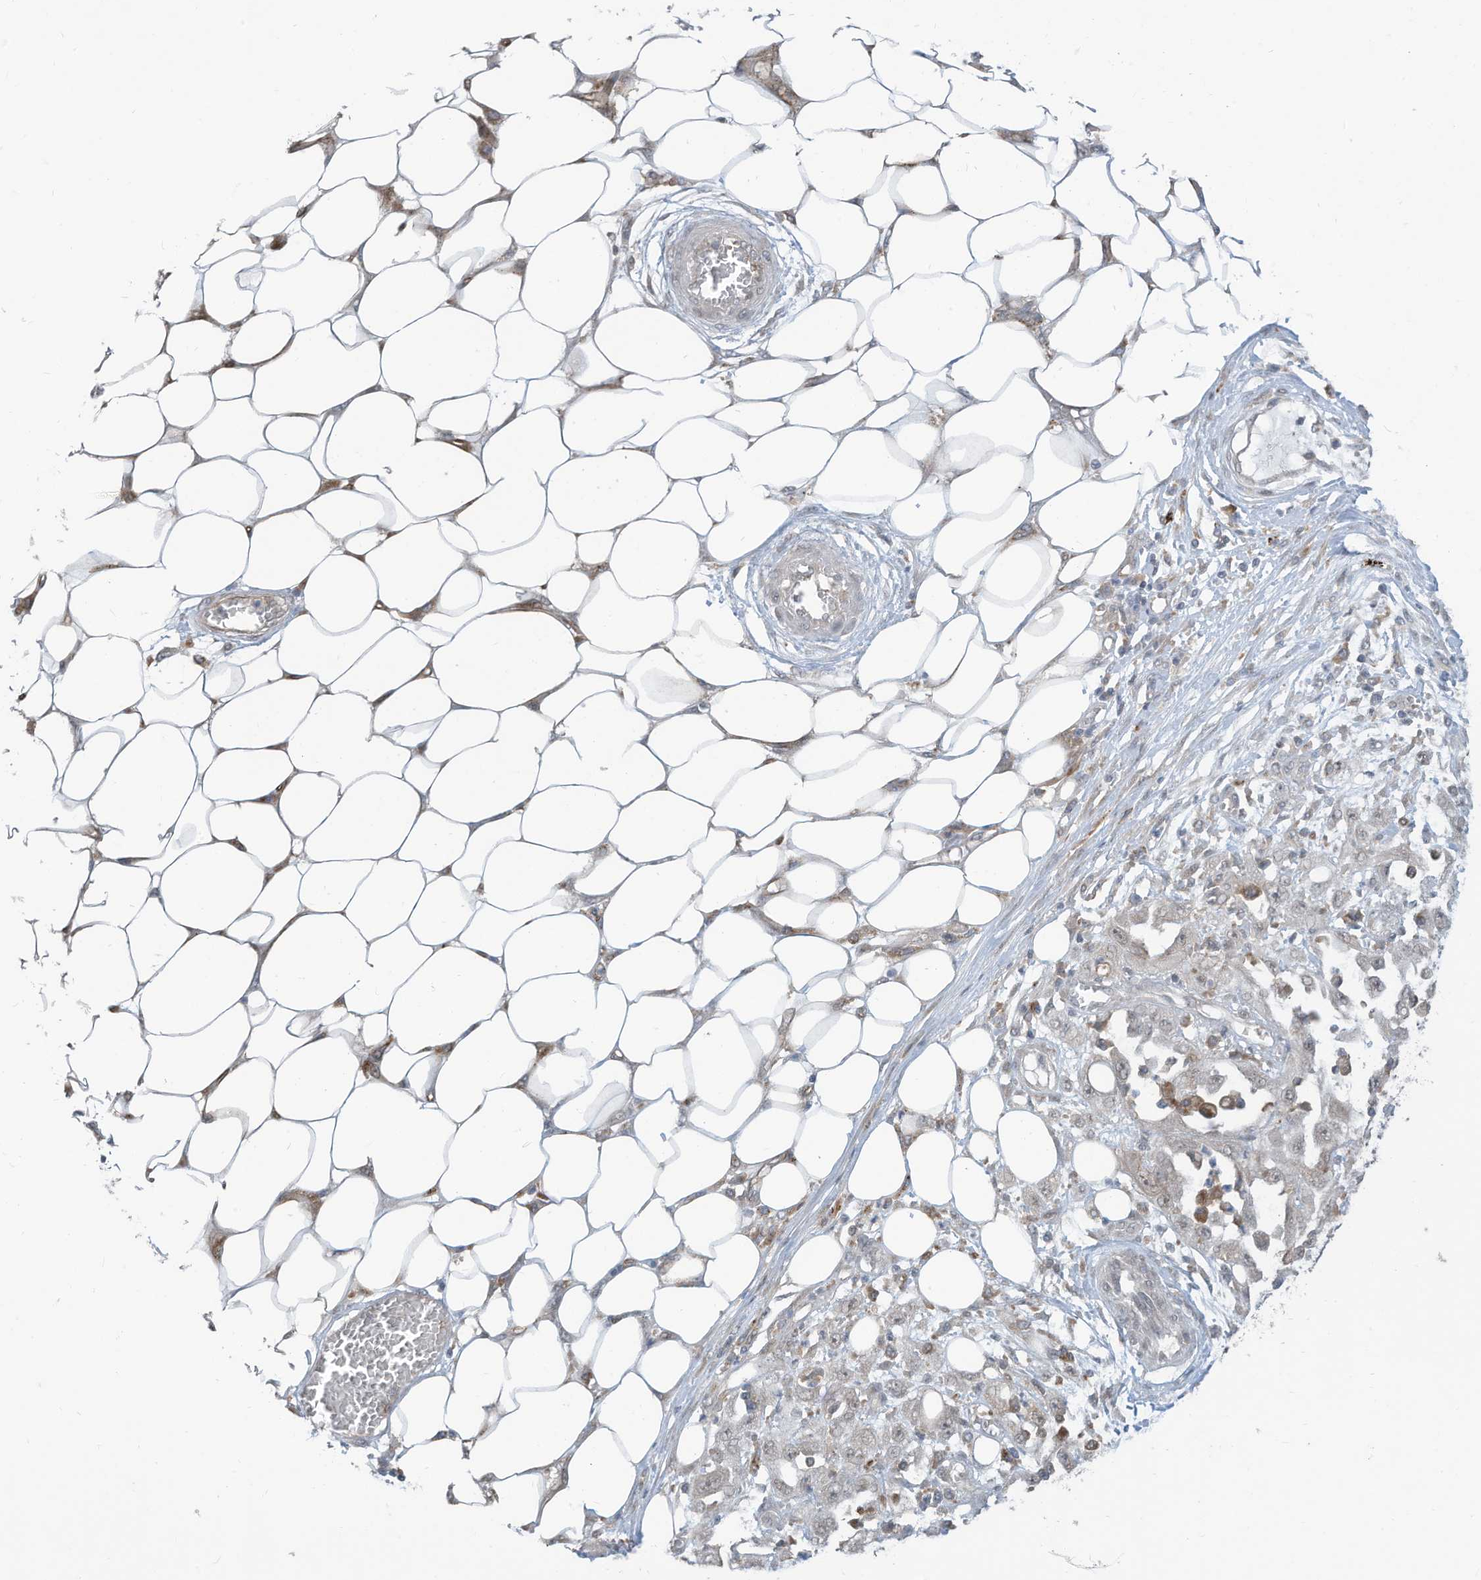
{"staining": {"intensity": "negative", "quantity": "none", "location": "none"}, "tissue": "skin cancer", "cell_type": "Tumor cells", "image_type": "cancer", "snomed": [{"axis": "morphology", "description": "Squamous cell carcinoma, NOS"}, {"axis": "morphology", "description": "Squamous cell carcinoma, metastatic, NOS"}, {"axis": "topography", "description": "Skin"}, {"axis": "topography", "description": "Lymph node"}], "caption": "There is no significant positivity in tumor cells of skin squamous cell carcinoma.", "gene": "DZIP3", "patient": {"sex": "male", "age": 75}}